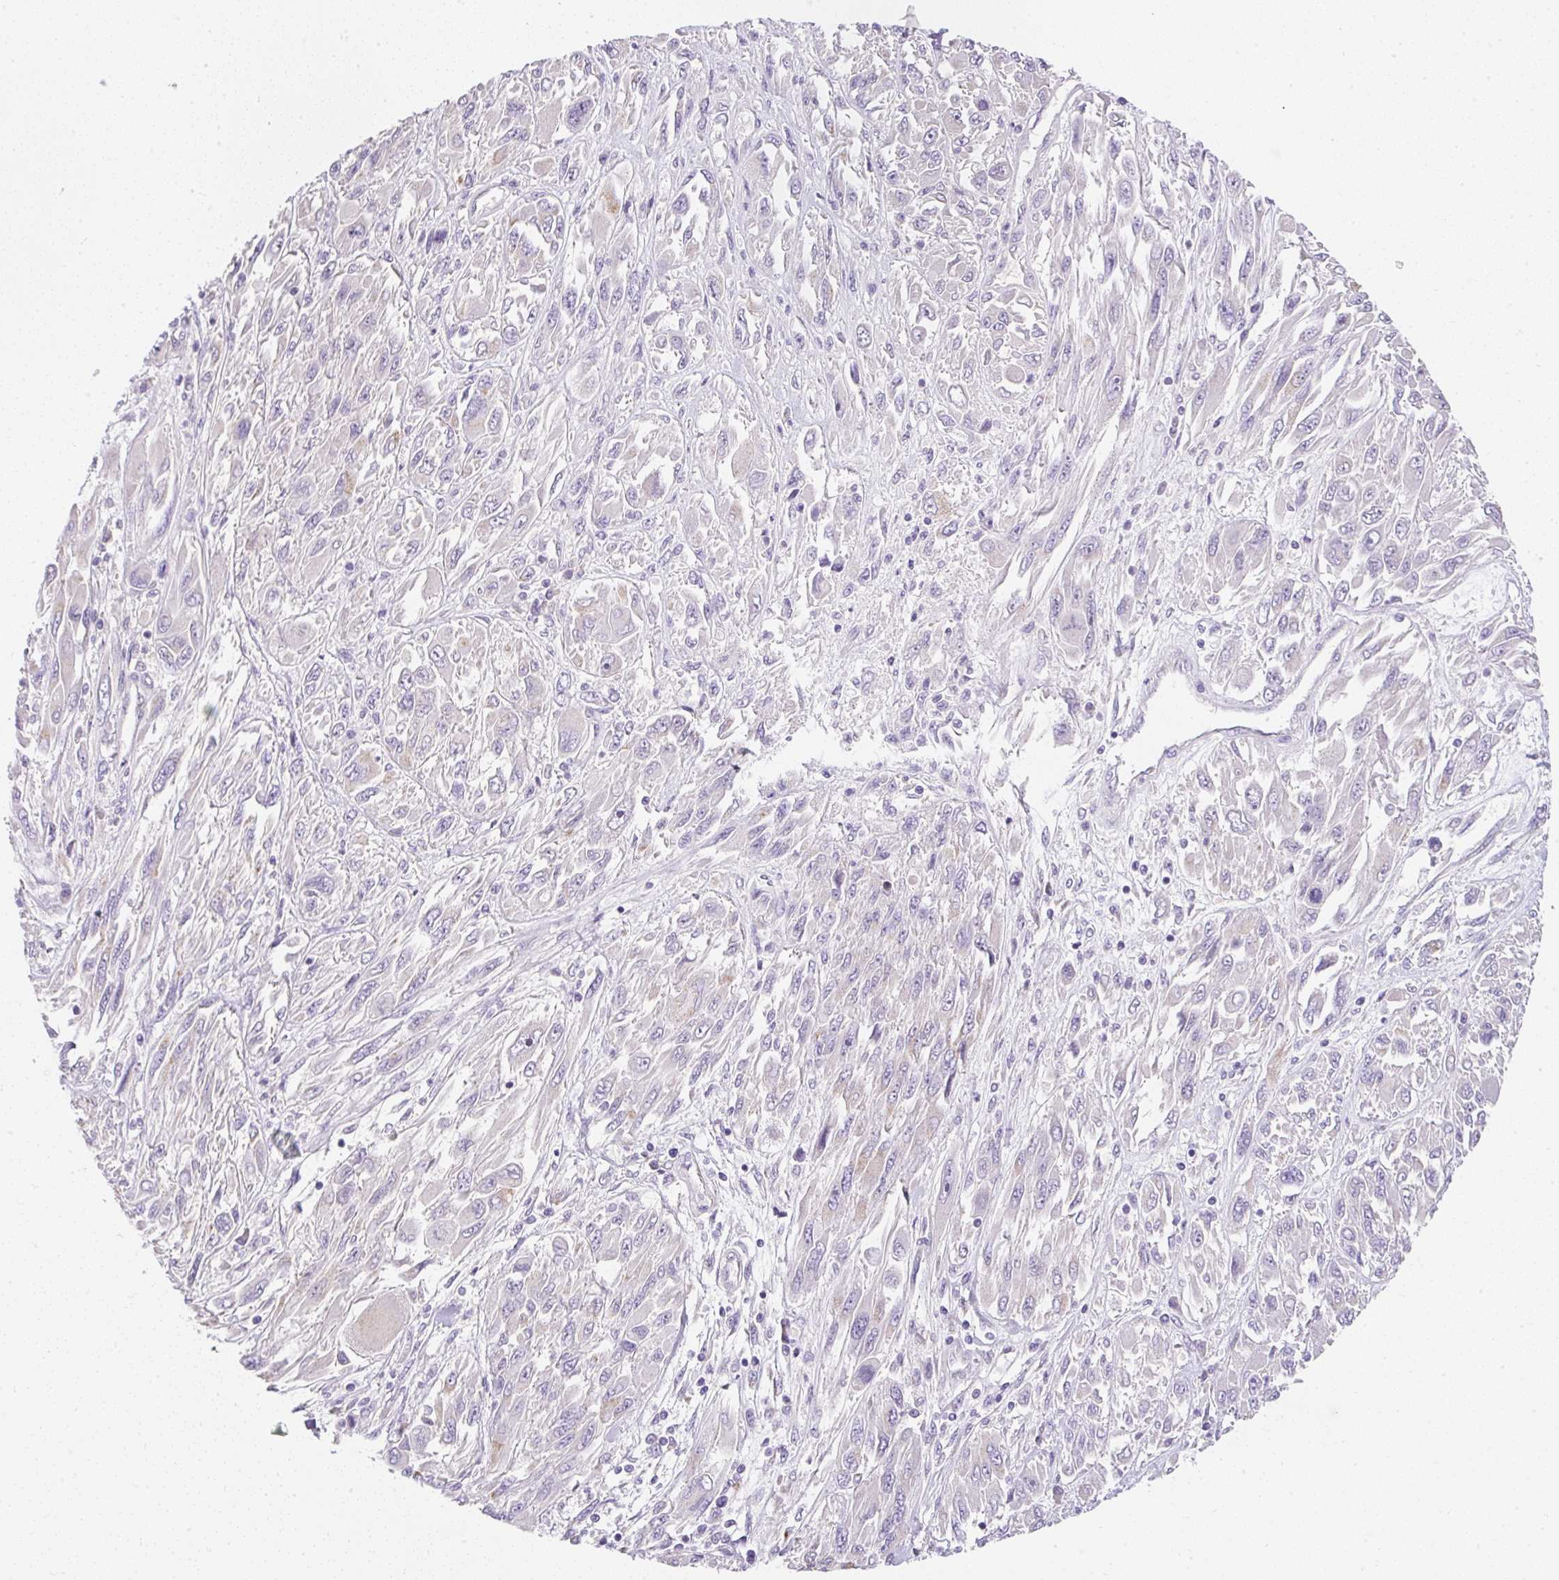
{"staining": {"intensity": "negative", "quantity": "none", "location": "none"}, "tissue": "melanoma", "cell_type": "Tumor cells", "image_type": "cancer", "snomed": [{"axis": "morphology", "description": "Malignant melanoma, NOS"}, {"axis": "topography", "description": "Skin"}], "caption": "Tumor cells show no significant protein expression in melanoma. The staining was performed using DAB to visualize the protein expression in brown, while the nuclei were stained in blue with hematoxylin (Magnification: 20x).", "gene": "DTX4", "patient": {"sex": "female", "age": 91}}